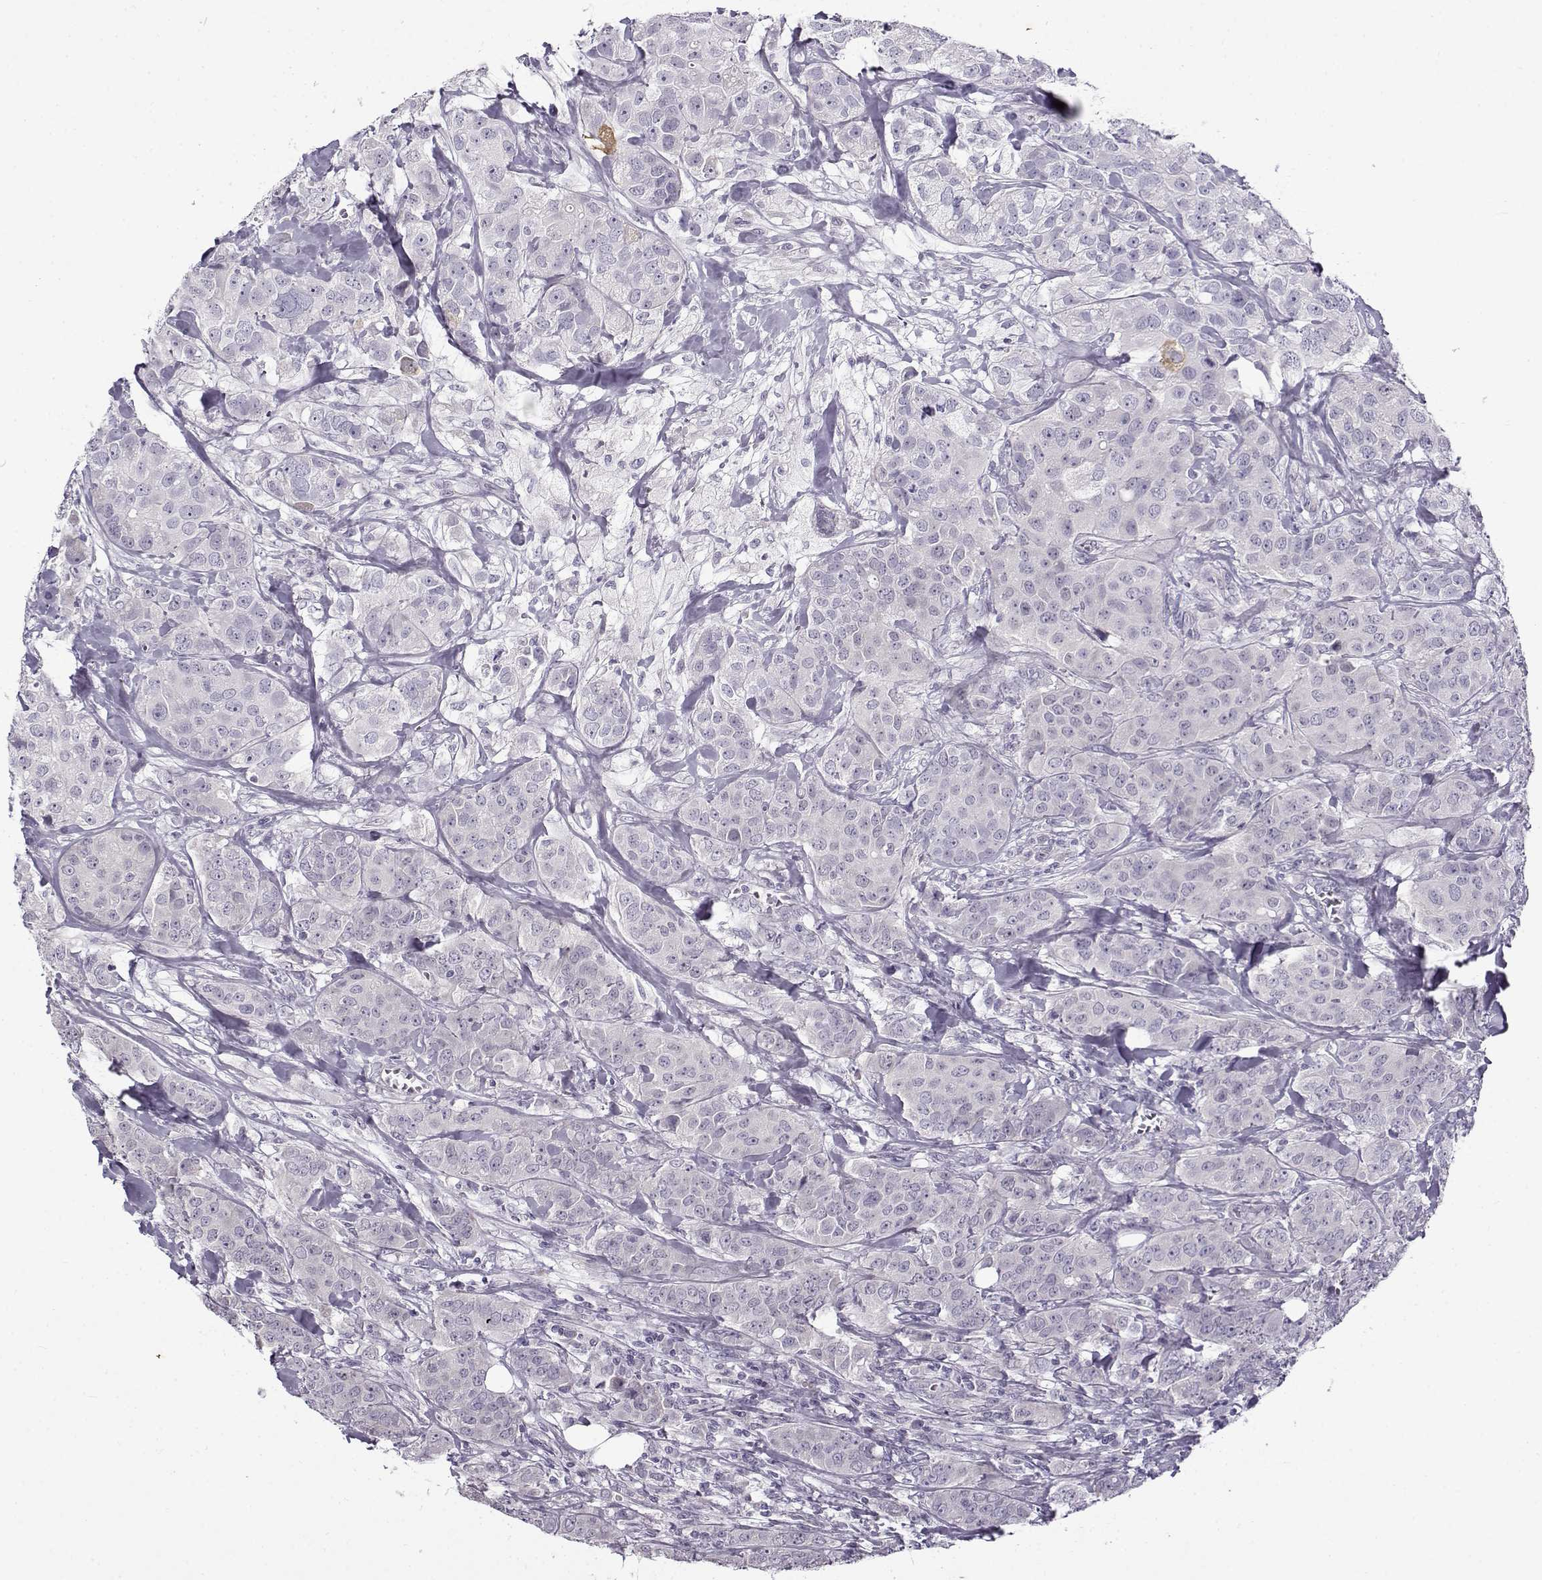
{"staining": {"intensity": "negative", "quantity": "none", "location": "none"}, "tissue": "breast cancer", "cell_type": "Tumor cells", "image_type": "cancer", "snomed": [{"axis": "morphology", "description": "Duct carcinoma"}, {"axis": "topography", "description": "Breast"}], "caption": "Immunohistochemical staining of human breast cancer (invasive ductal carcinoma) exhibits no significant staining in tumor cells.", "gene": "TEX55", "patient": {"sex": "female", "age": 43}}